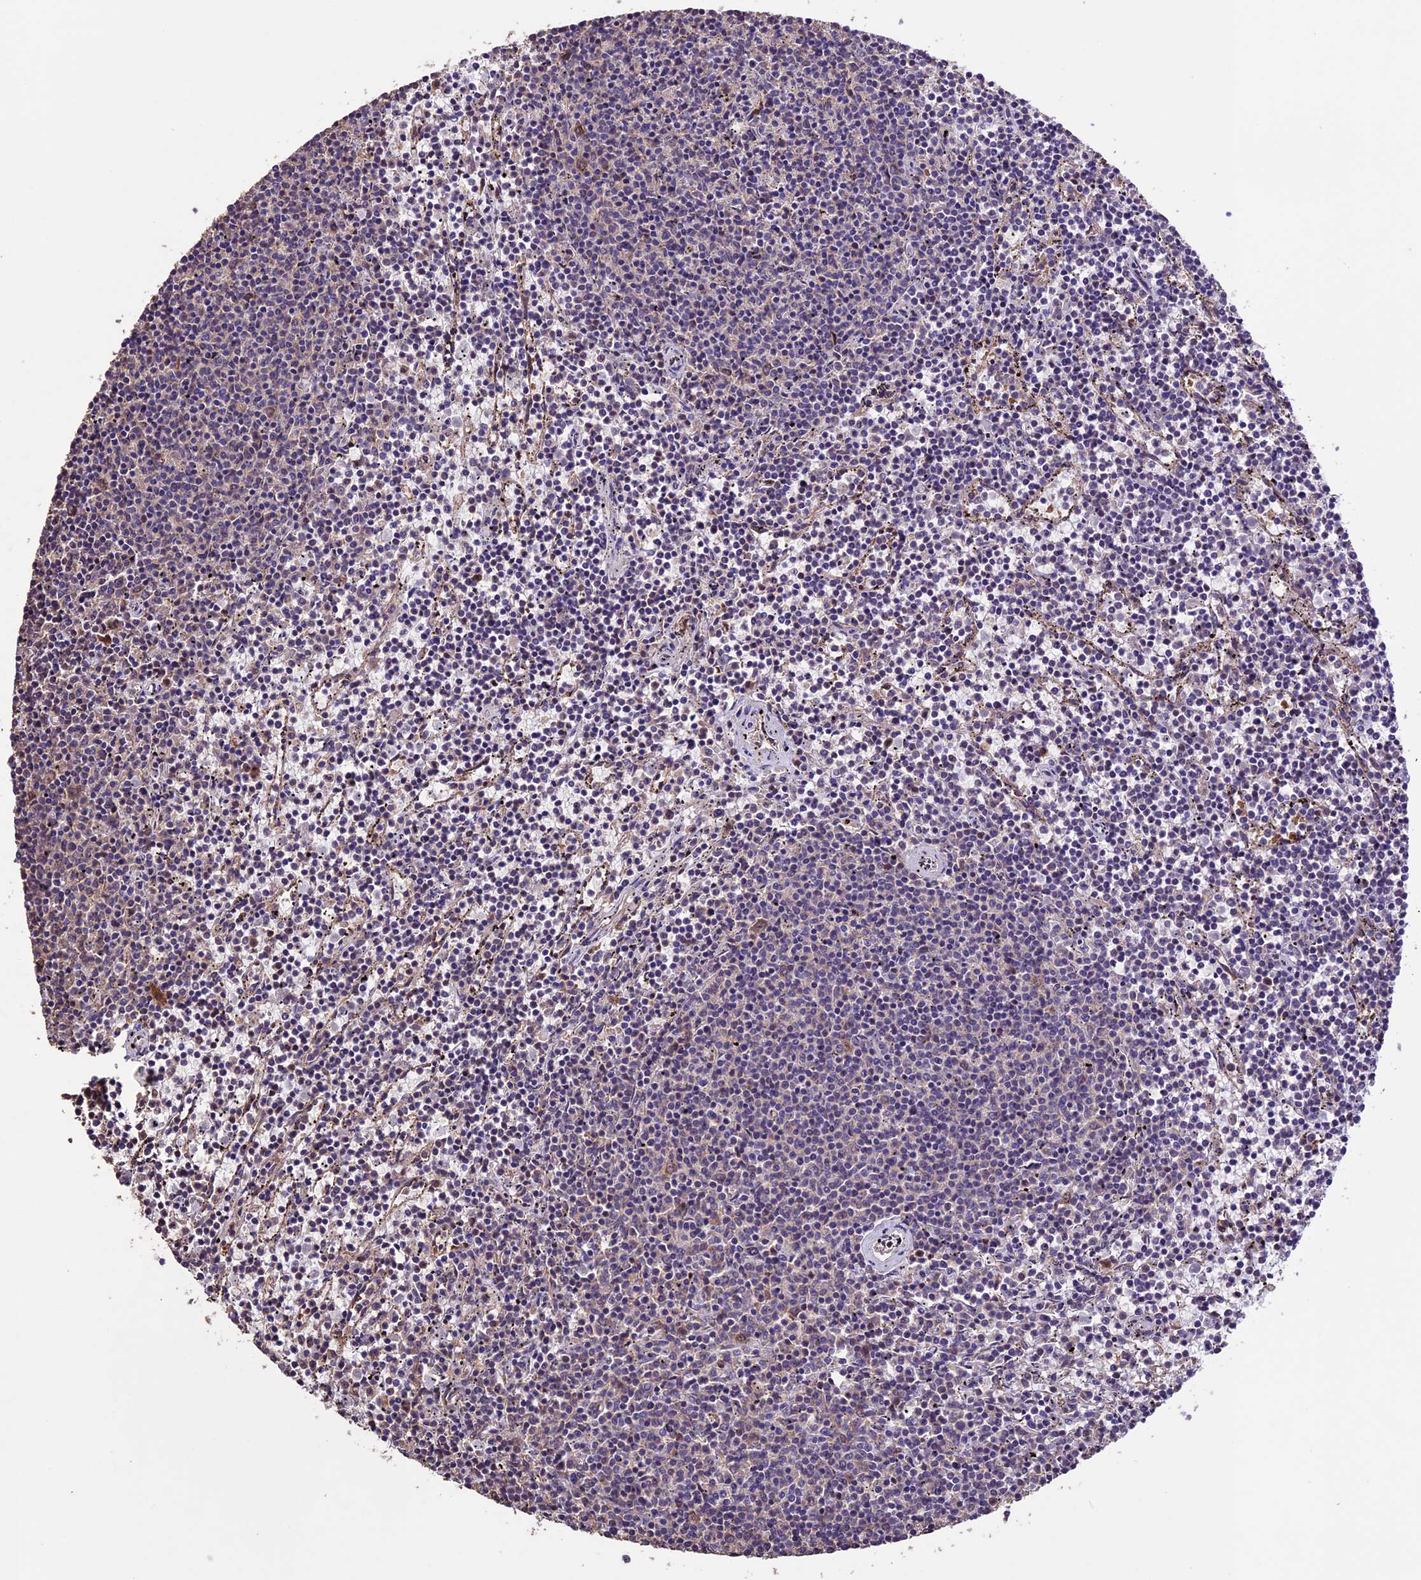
{"staining": {"intensity": "negative", "quantity": "none", "location": "none"}, "tissue": "lymphoma", "cell_type": "Tumor cells", "image_type": "cancer", "snomed": [{"axis": "morphology", "description": "Malignant lymphoma, non-Hodgkin's type, Low grade"}, {"axis": "topography", "description": "Spleen"}], "caption": "IHC of malignant lymphoma, non-Hodgkin's type (low-grade) shows no expression in tumor cells.", "gene": "DIS3L", "patient": {"sex": "female", "age": 50}}